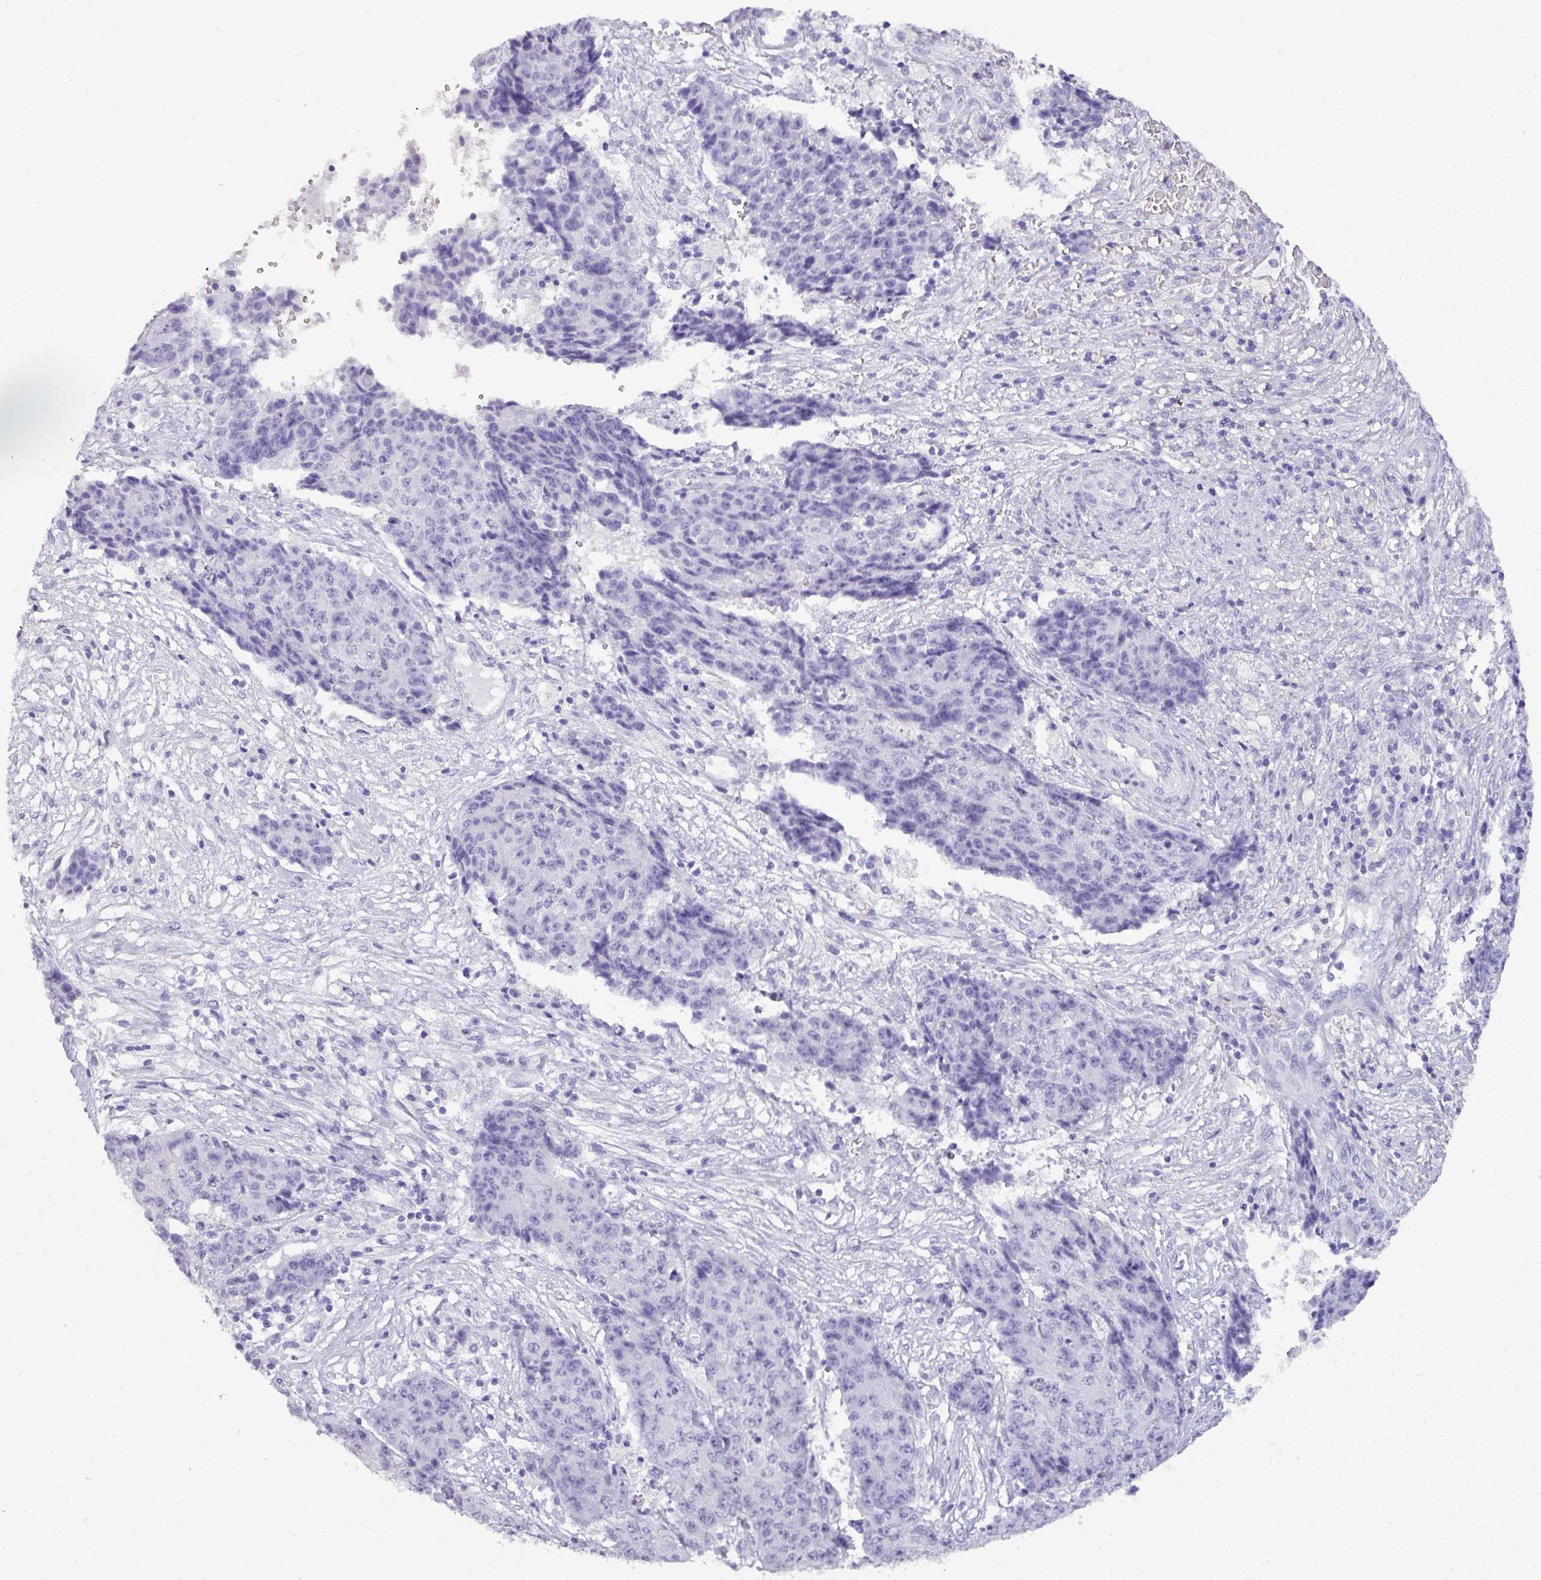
{"staining": {"intensity": "negative", "quantity": "none", "location": "none"}, "tissue": "ovarian cancer", "cell_type": "Tumor cells", "image_type": "cancer", "snomed": [{"axis": "morphology", "description": "Carcinoma, endometroid"}, {"axis": "topography", "description": "Ovary"}], "caption": "High magnification brightfield microscopy of ovarian endometroid carcinoma stained with DAB (3,3'-diaminobenzidine) (brown) and counterstained with hematoxylin (blue): tumor cells show no significant expression.", "gene": "NAPSA", "patient": {"sex": "female", "age": 42}}